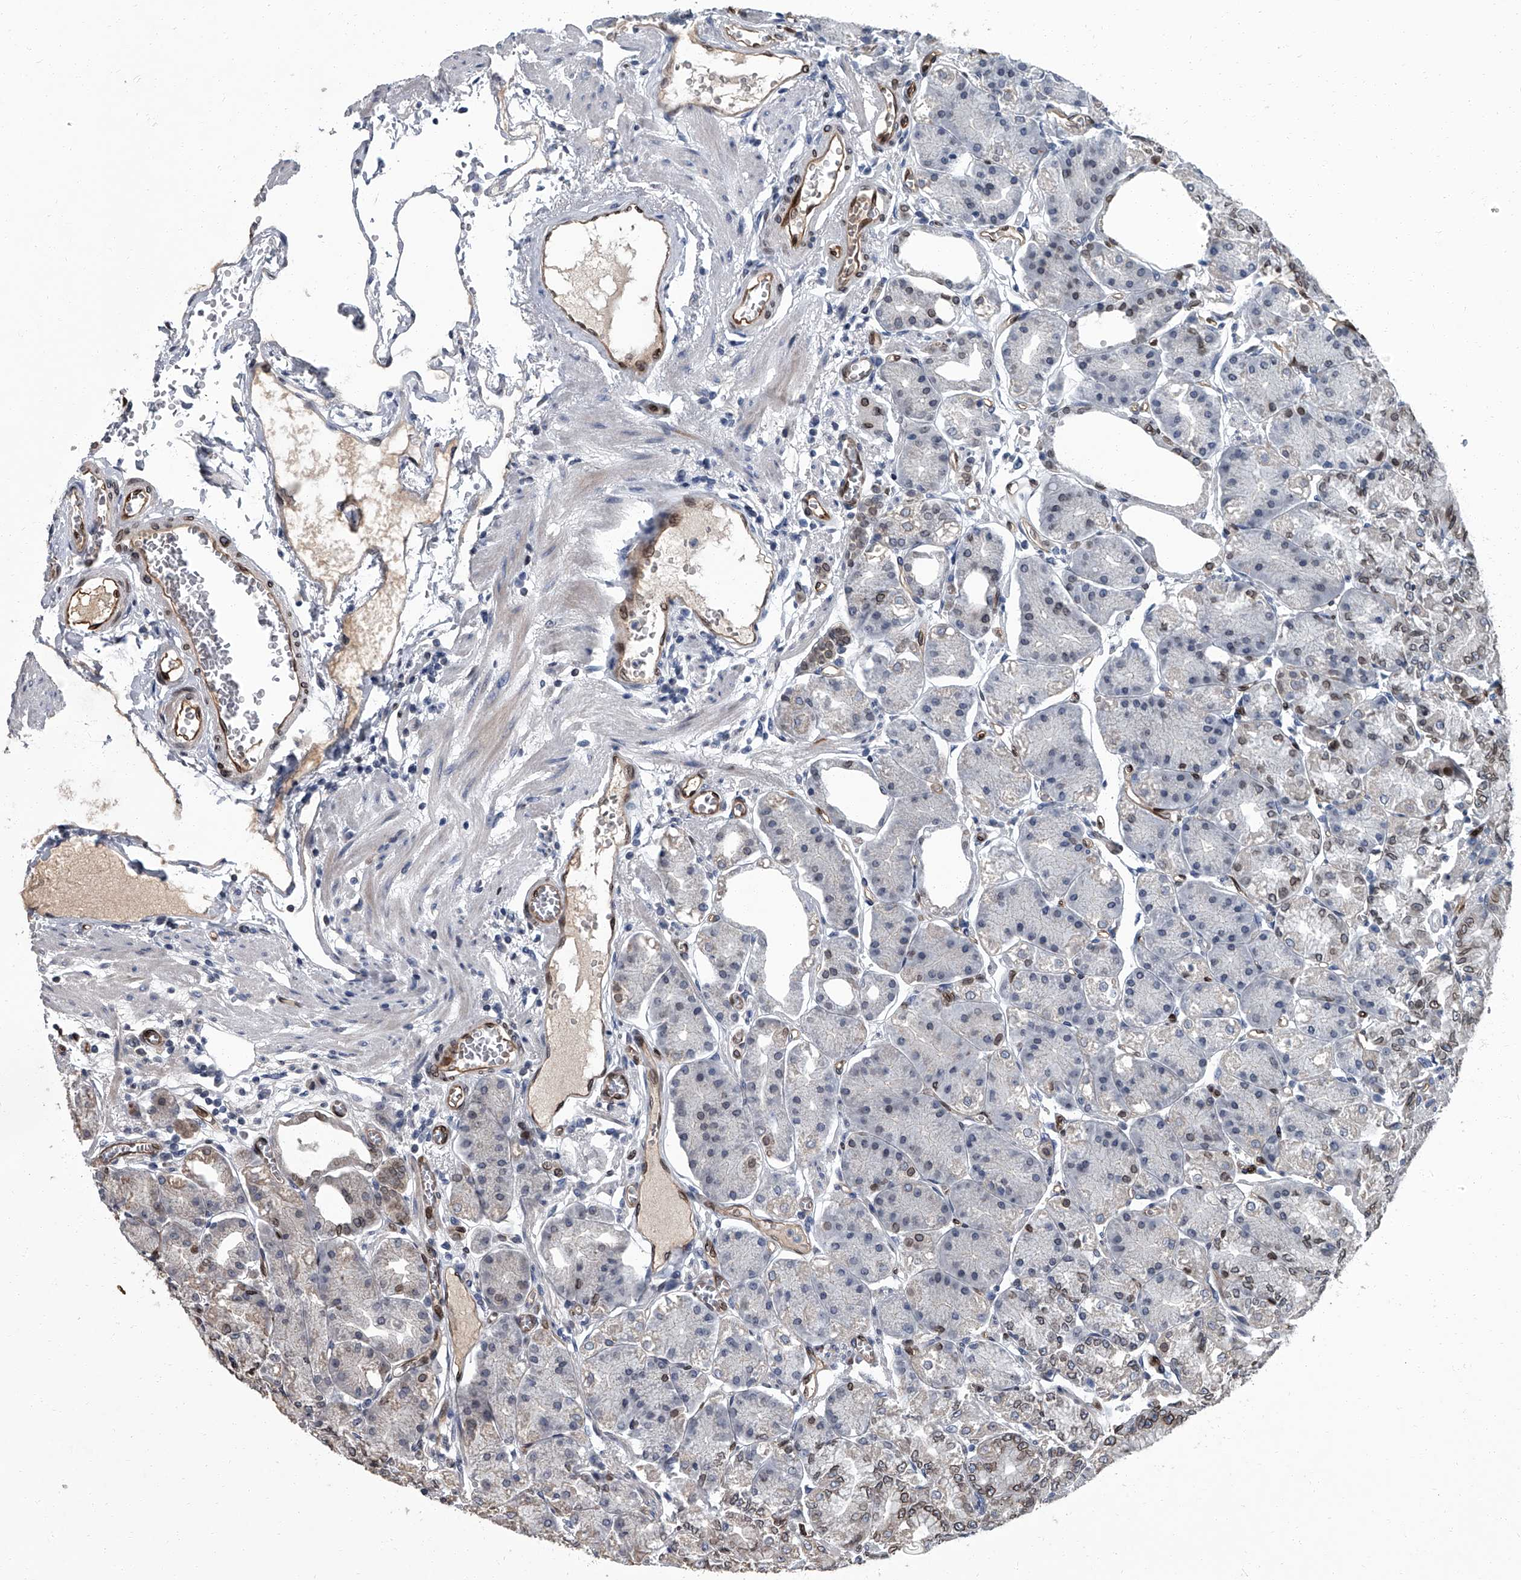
{"staining": {"intensity": "strong", "quantity": "25%-75%", "location": "cytoplasmic/membranous,nuclear"}, "tissue": "stomach", "cell_type": "Glandular cells", "image_type": "normal", "snomed": [{"axis": "morphology", "description": "Normal tissue, NOS"}, {"axis": "topography", "description": "Stomach, lower"}], "caption": "Immunohistochemical staining of unremarkable human stomach shows 25%-75% levels of strong cytoplasmic/membranous,nuclear protein positivity in about 25%-75% of glandular cells. (Stains: DAB in brown, nuclei in blue, Microscopy: brightfield microscopy at high magnification).", "gene": "LRRC8C", "patient": {"sex": "male", "age": 71}}